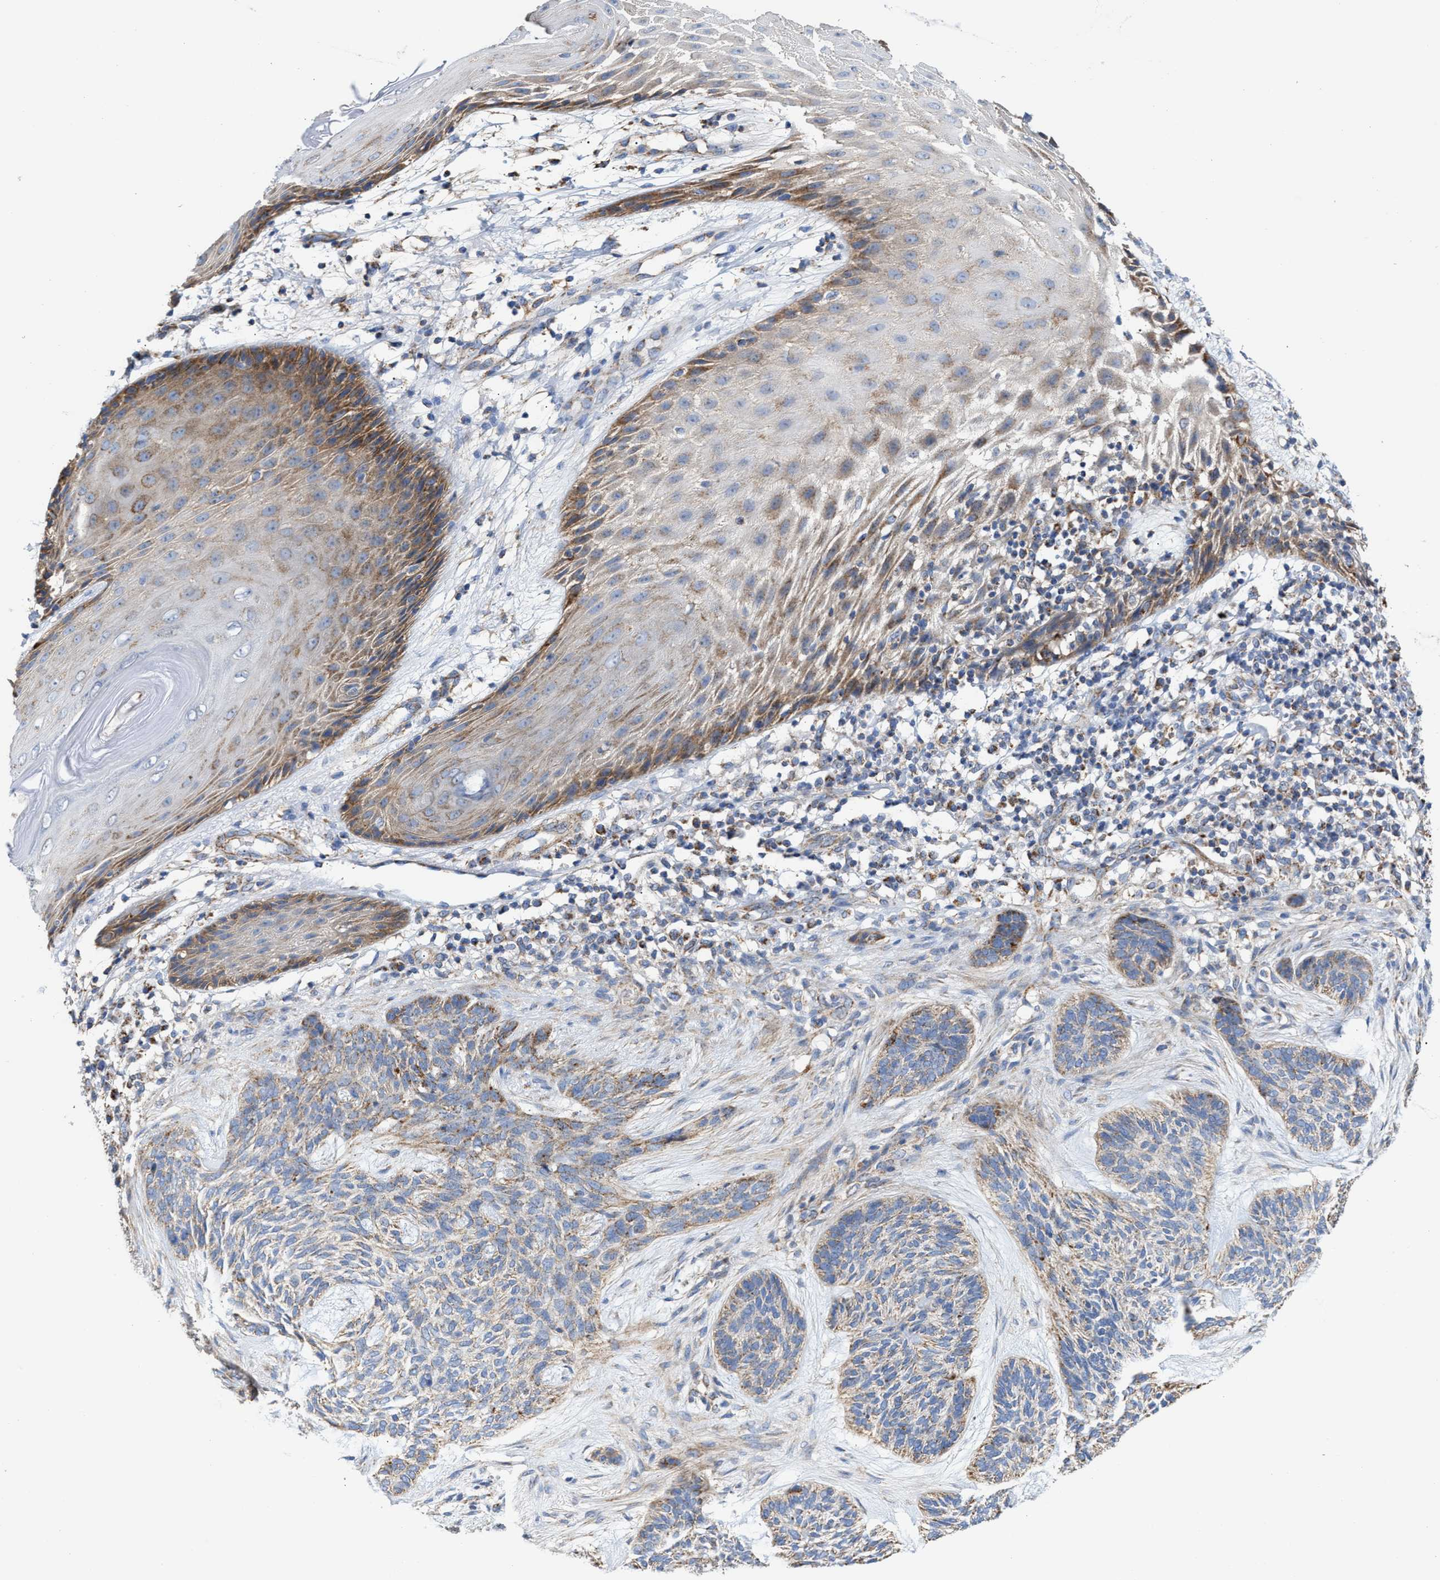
{"staining": {"intensity": "weak", "quantity": "25%-75%", "location": "cytoplasmic/membranous"}, "tissue": "skin cancer", "cell_type": "Tumor cells", "image_type": "cancer", "snomed": [{"axis": "morphology", "description": "Basal cell carcinoma"}, {"axis": "topography", "description": "Skin"}], "caption": "The image exhibits immunohistochemical staining of skin cancer (basal cell carcinoma). There is weak cytoplasmic/membranous staining is appreciated in about 25%-75% of tumor cells.", "gene": "MECR", "patient": {"sex": "male", "age": 55}}